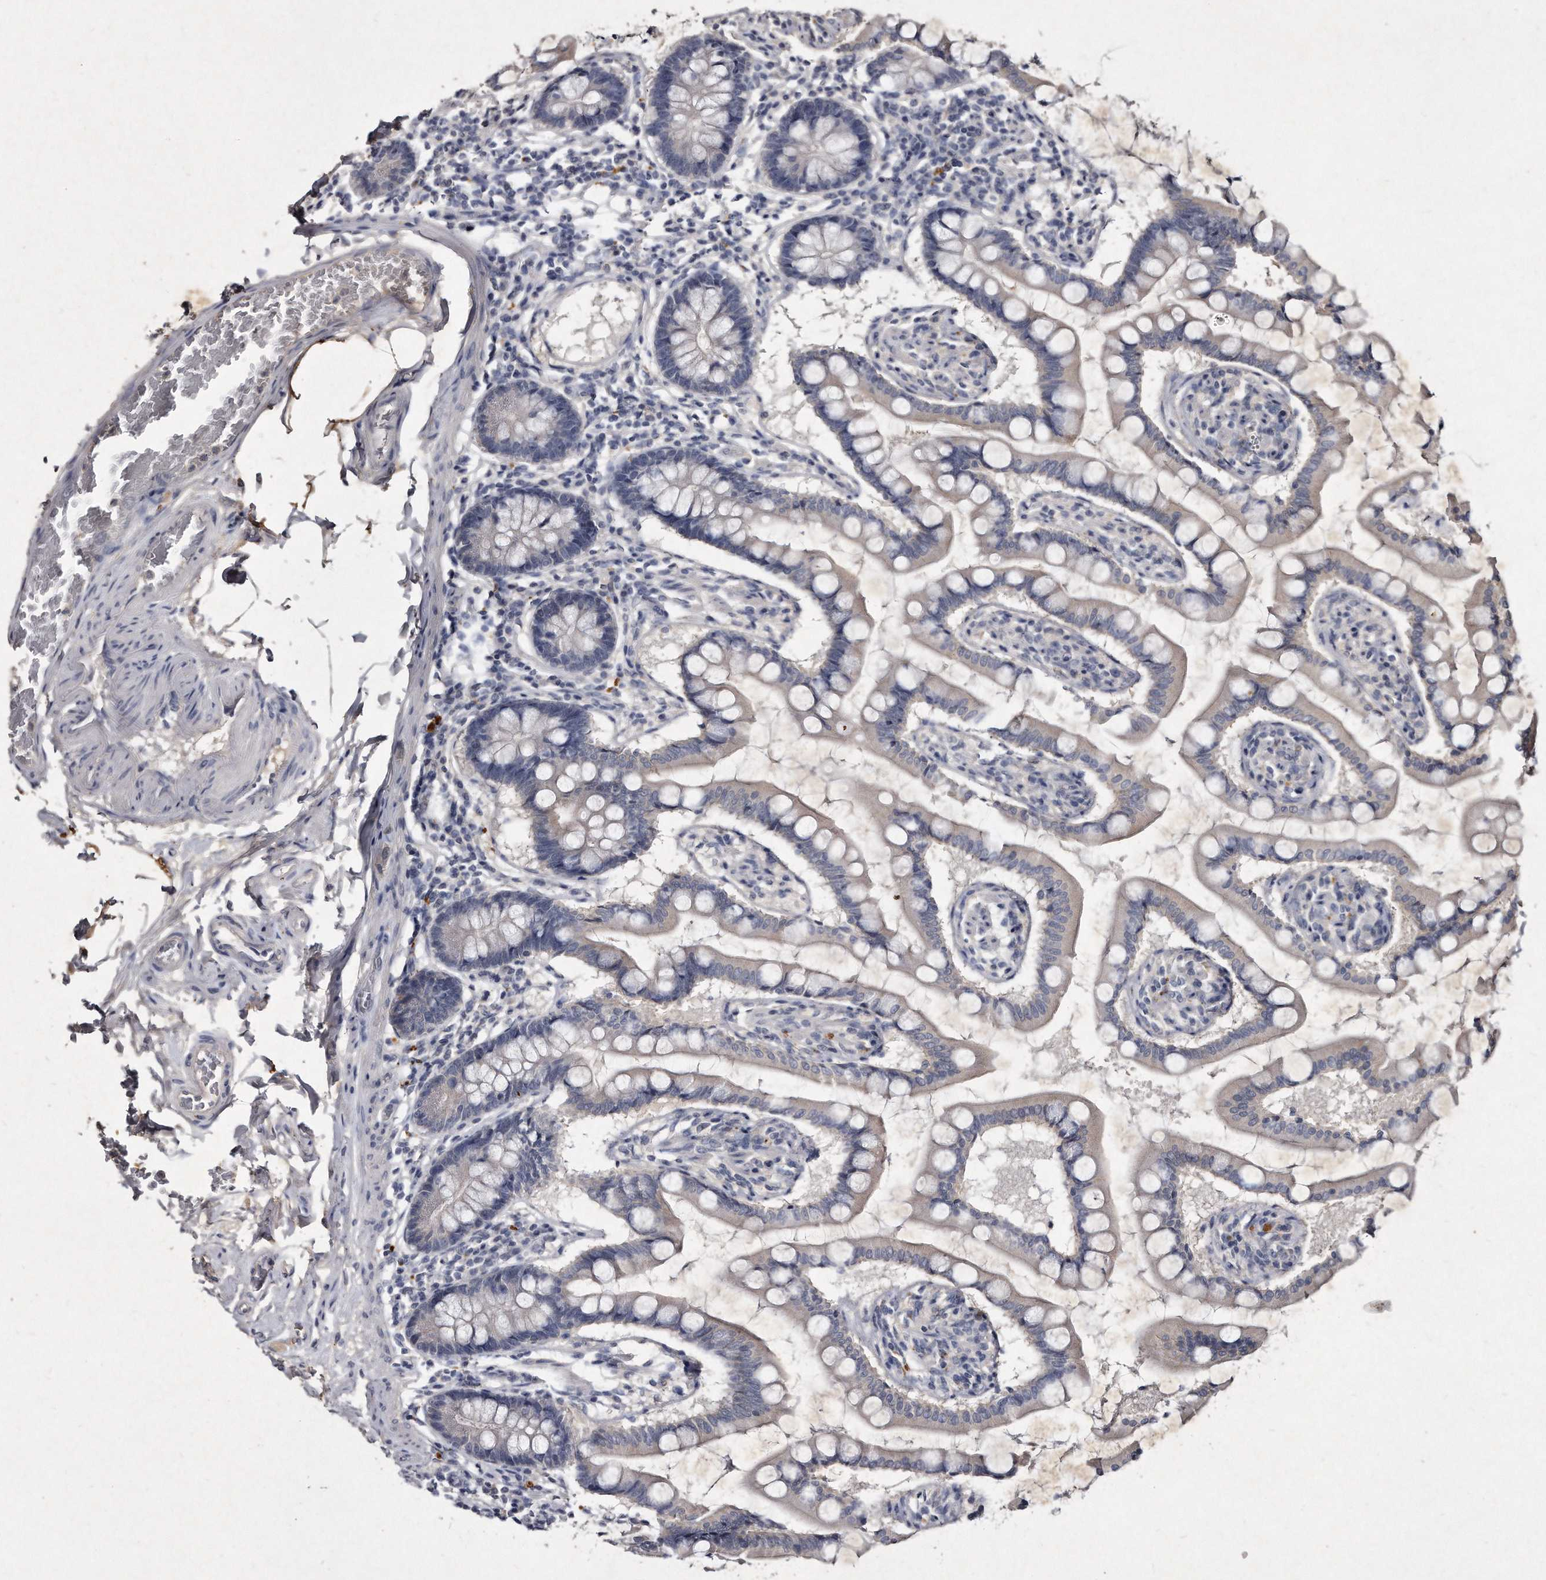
{"staining": {"intensity": "weak", "quantity": "<25%", "location": "cytoplasmic/membranous"}, "tissue": "small intestine", "cell_type": "Glandular cells", "image_type": "normal", "snomed": [{"axis": "morphology", "description": "Normal tissue, NOS"}, {"axis": "topography", "description": "Small intestine"}], "caption": "Unremarkable small intestine was stained to show a protein in brown. There is no significant staining in glandular cells. Nuclei are stained in blue.", "gene": "KLHDC3", "patient": {"sex": "male", "age": 41}}